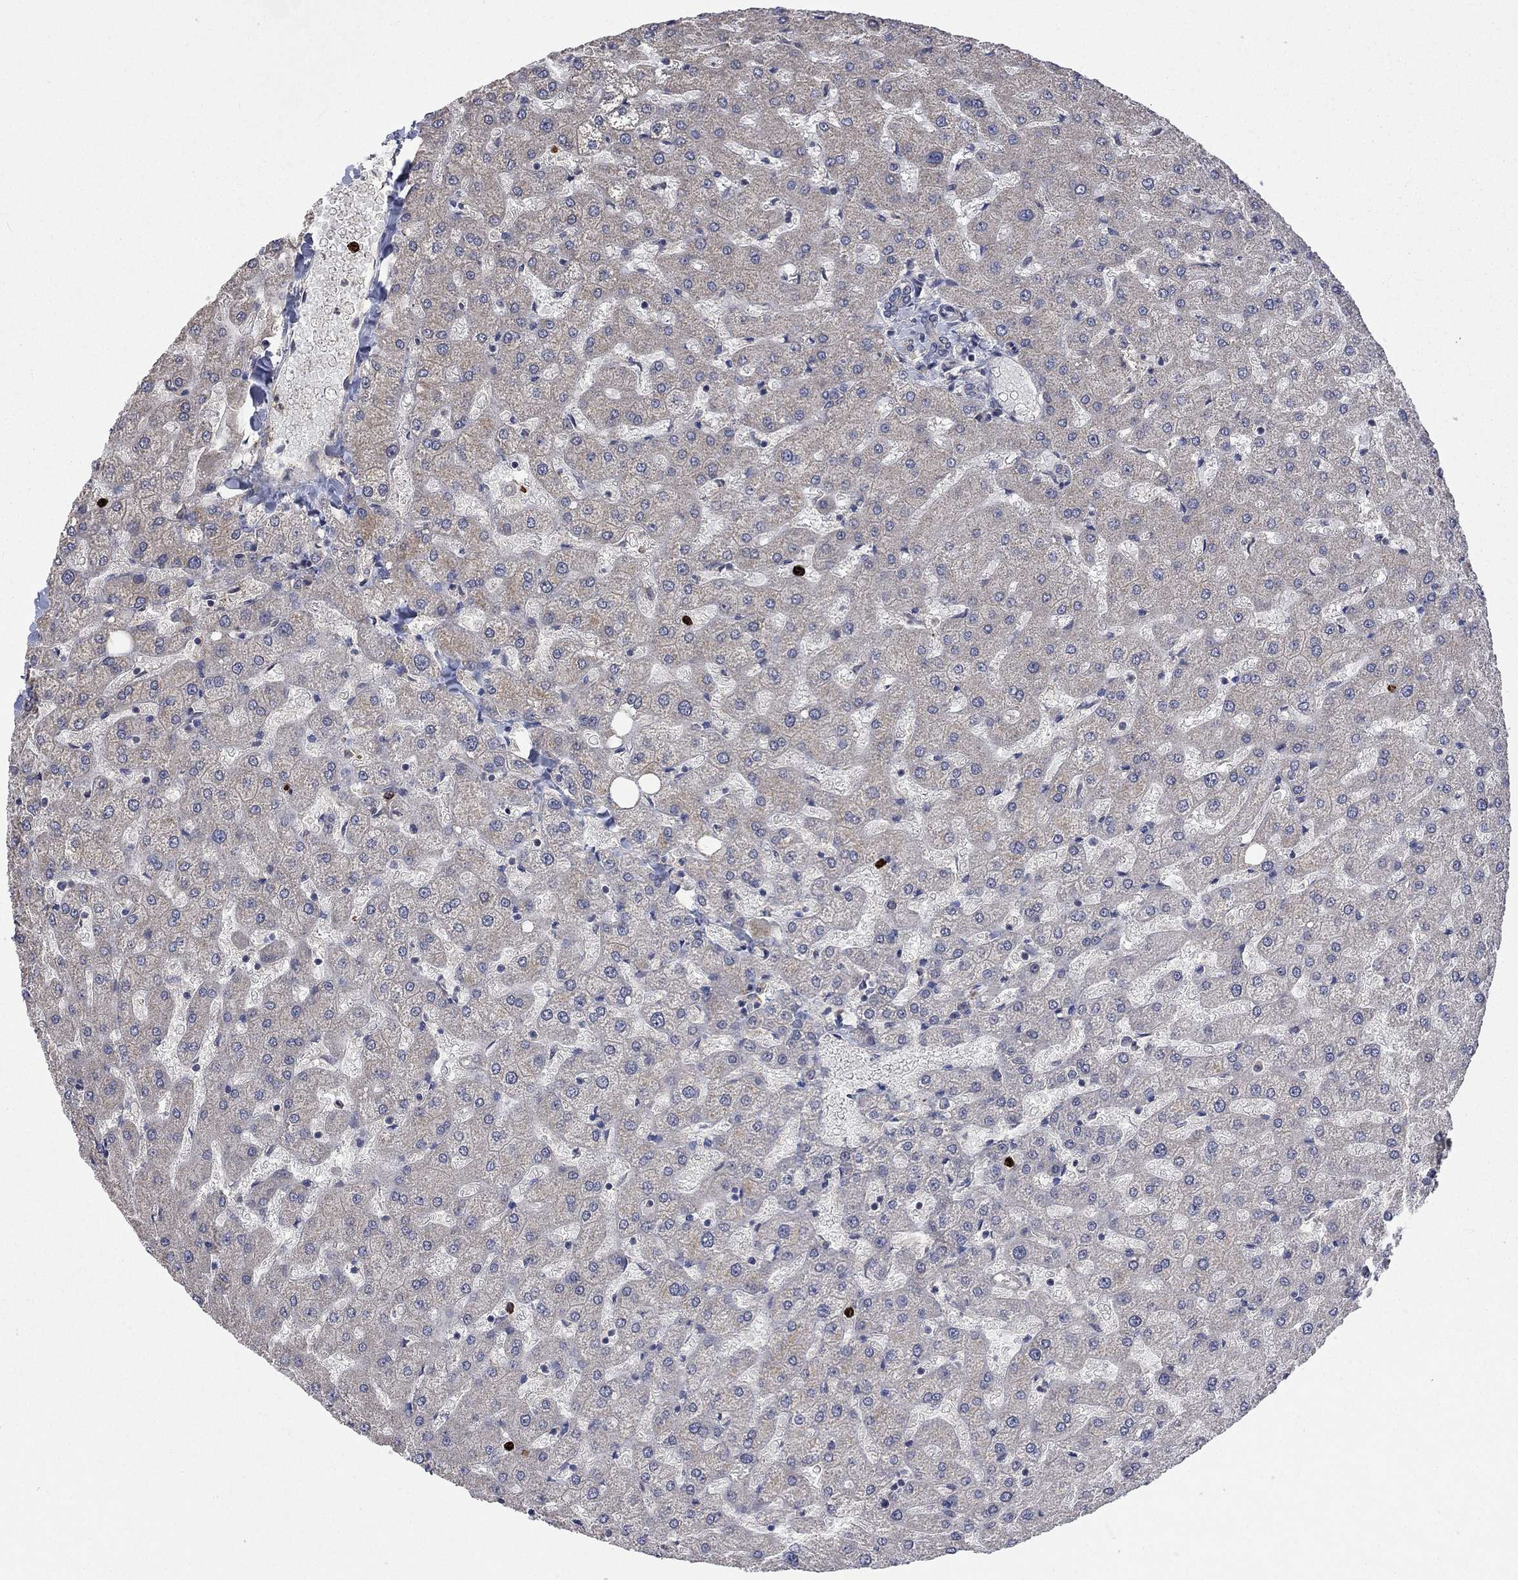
{"staining": {"intensity": "negative", "quantity": "none", "location": "none"}, "tissue": "liver", "cell_type": "Cholangiocytes", "image_type": "normal", "snomed": [{"axis": "morphology", "description": "Normal tissue, NOS"}, {"axis": "topography", "description": "Liver"}], "caption": "IHC histopathology image of normal human liver stained for a protein (brown), which demonstrates no expression in cholangiocytes. Nuclei are stained in blue.", "gene": "VCAN", "patient": {"sex": "female", "age": 50}}